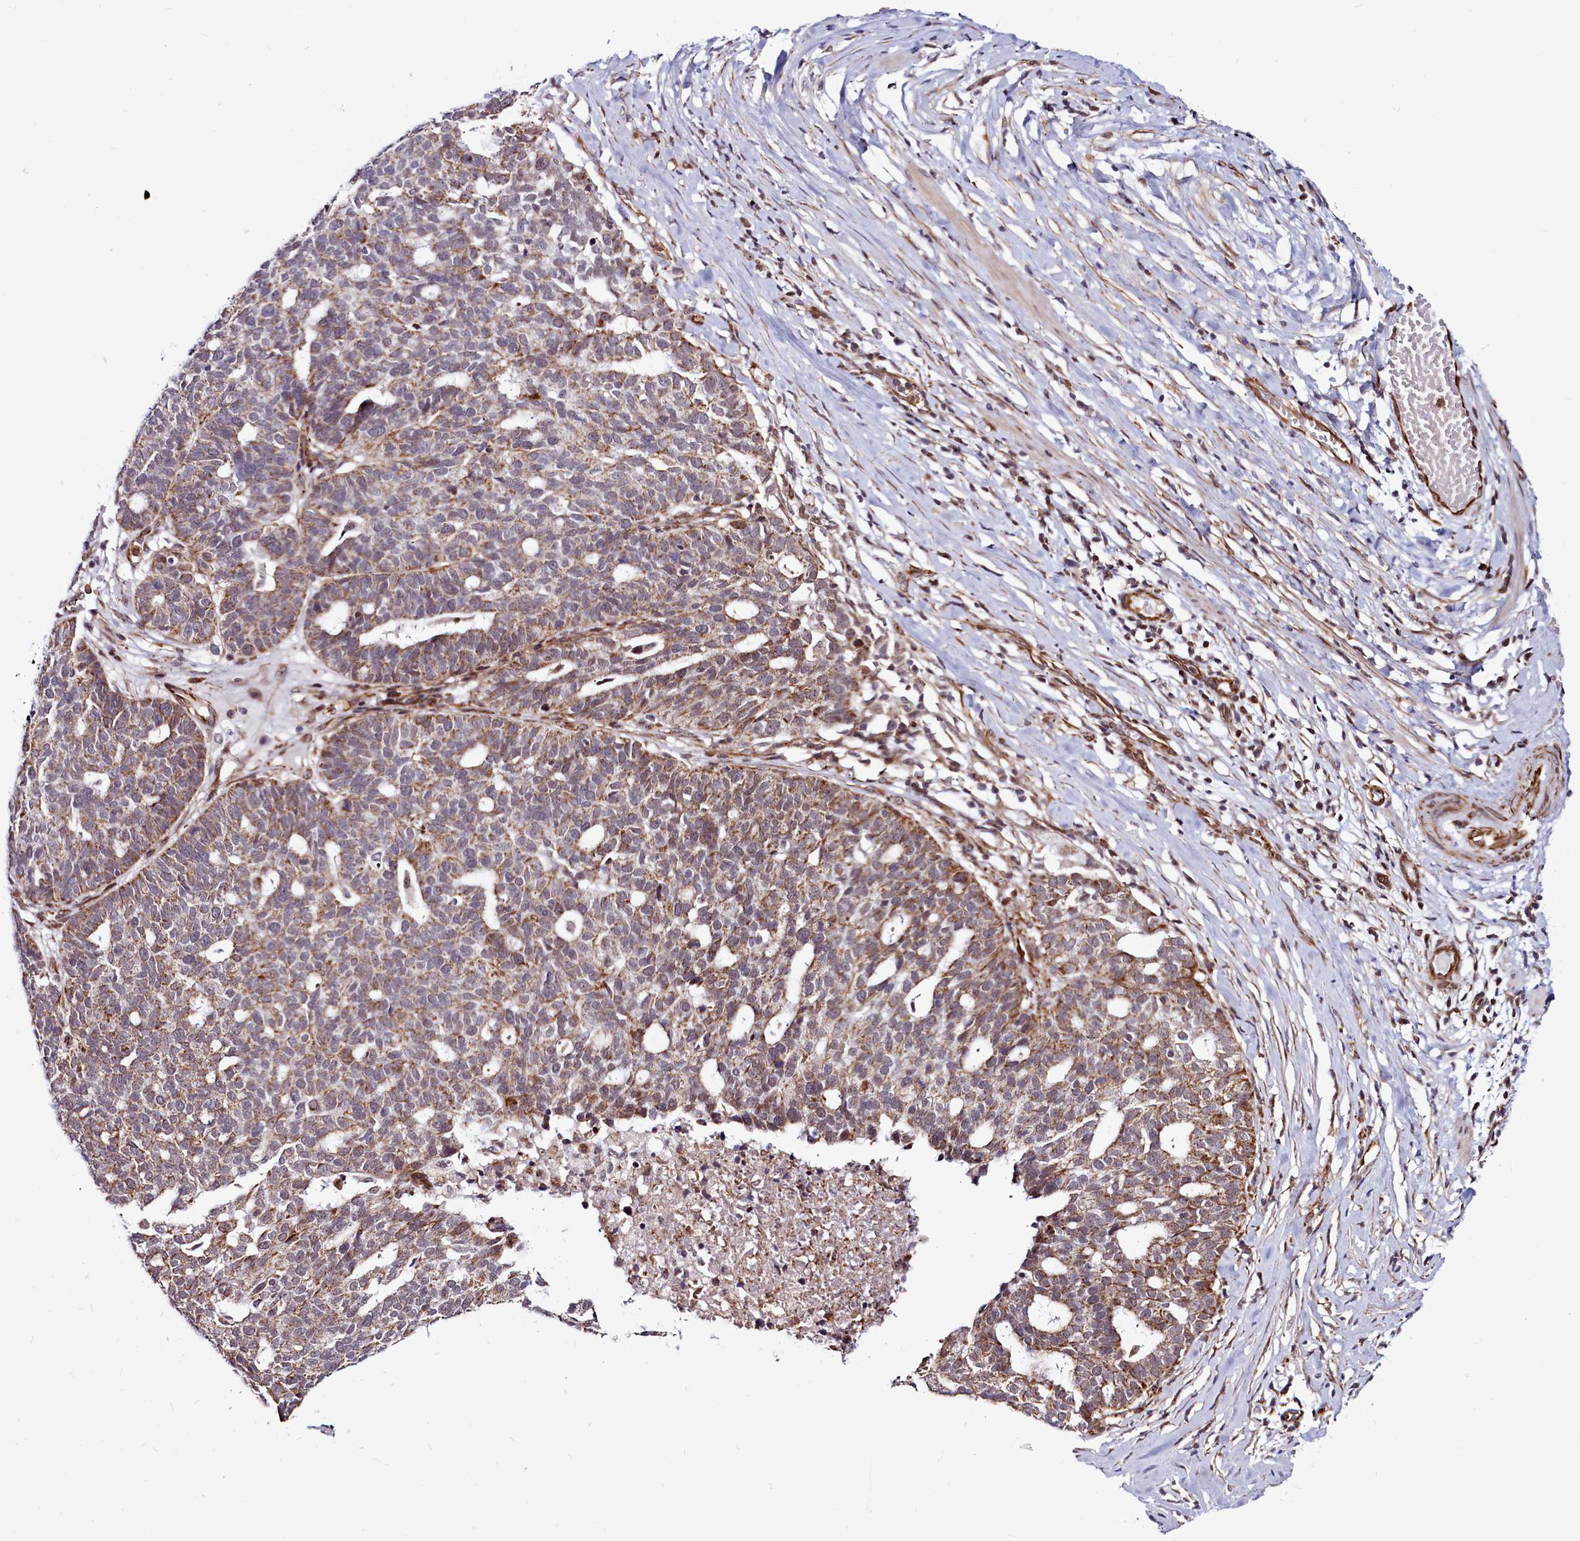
{"staining": {"intensity": "moderate", "quantity": "25%-75%", "location": "cytoplasmic/membranous"}, "tissue": "ovarian cancer", "cell_type": "Tumor cells", "image_type": "cancer", "snomed": [{"axis": "morphology", "description": "Cystadenocarcinoma, serous, NOS"}, {"axis": "topography", "description": "Ovary"}], "caption": "About 25%-75% of tumor cells in human ovarian cancer reveal moderate cytoplasmic/membranous protein expression as visualized by brown immunohistochemical staining.", "gene": "CLK3", "patient": {"sex": "female", "age": 59}}